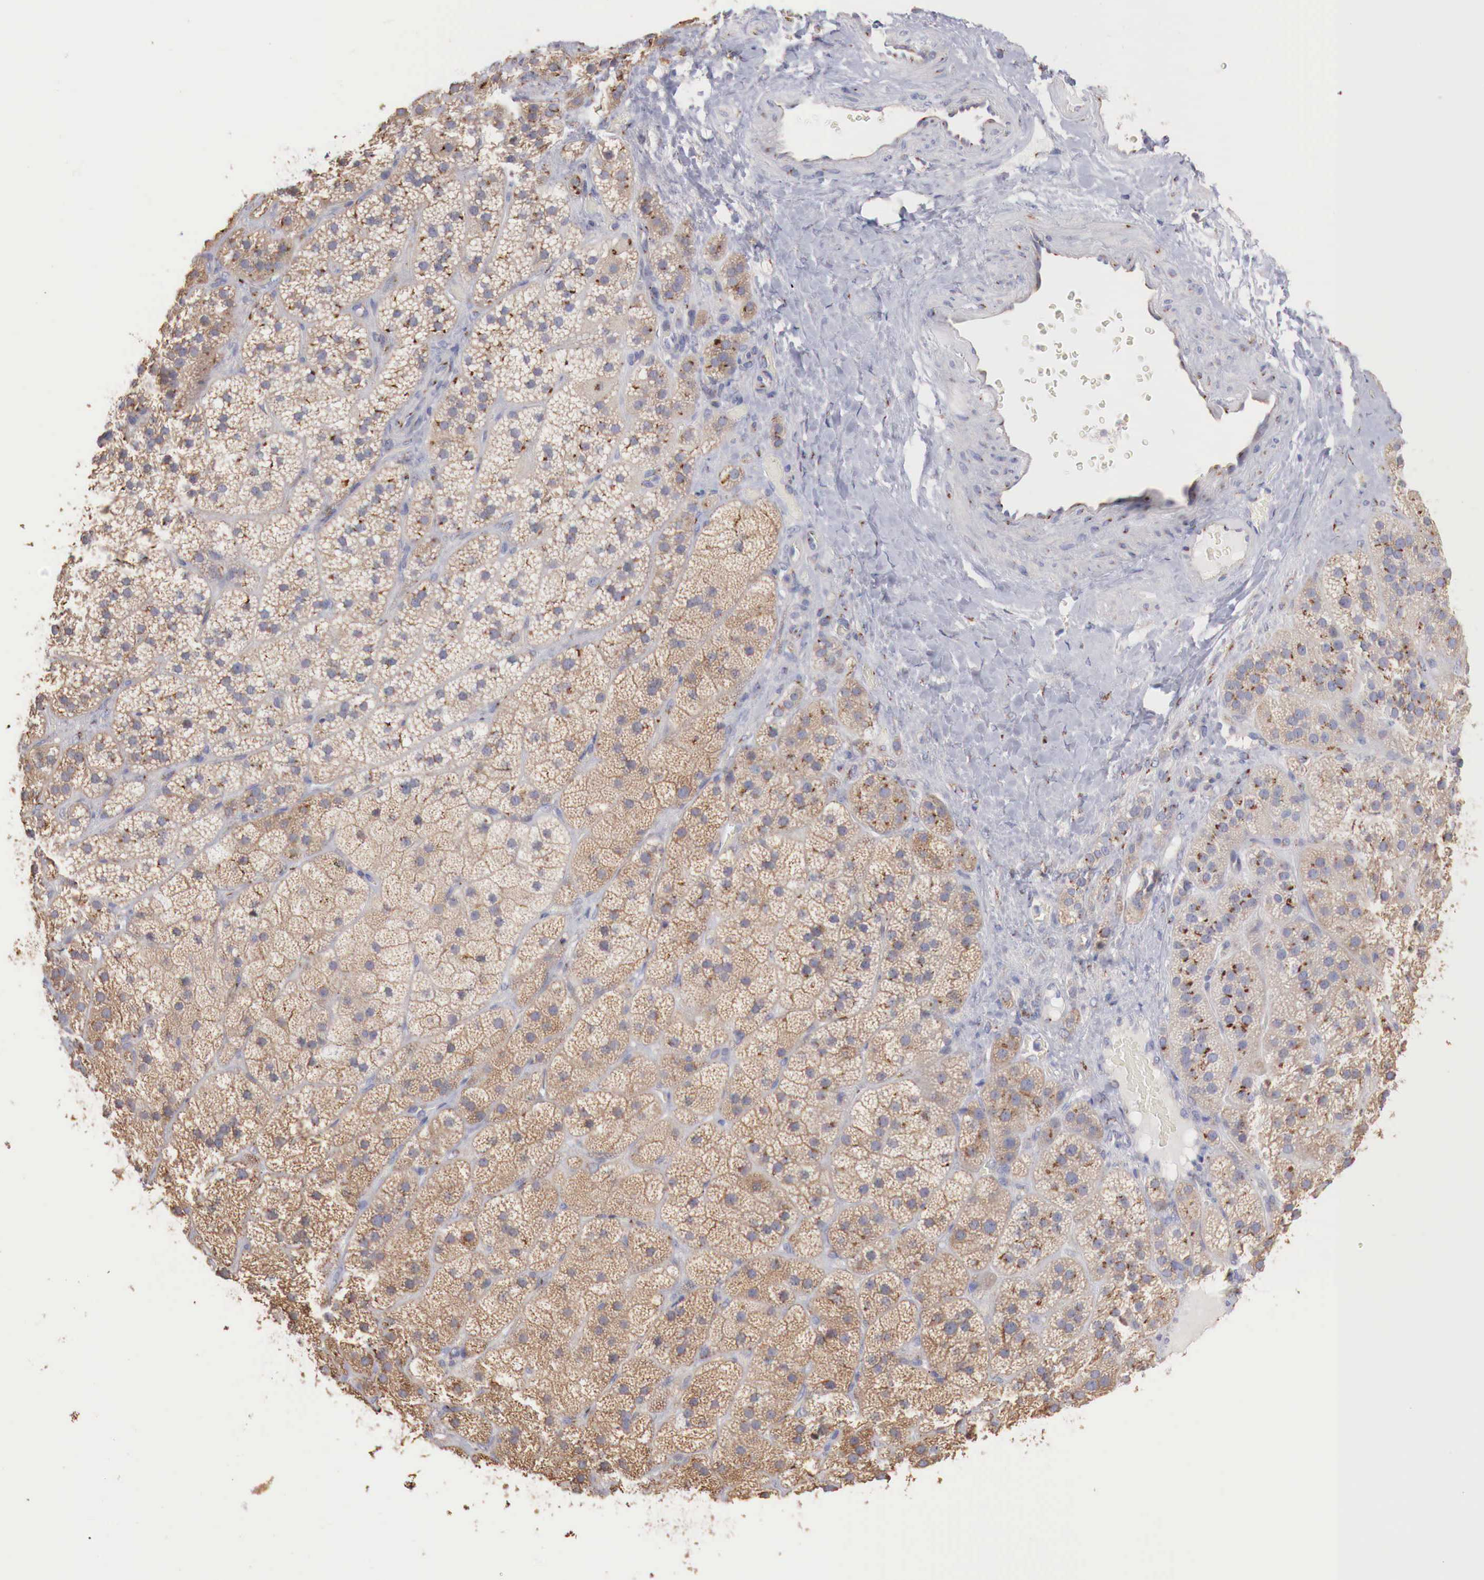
{"staining": {"intensity": "moderate", "quantity": ">75%", "location": "cytoplasmic/membranous"}, "tissue": "adrenal gland", "cell_type": "Glandular cells", "image_type": "normal", "snomed": [{"axis": "morphology", "description": "Normal tissue, NOS"}, {"axis": "topography", "description": "Adrenal gland"}], "caption": "Immunohistochemistry of unremarkable adrenal gland reveals medium levels of moderate cytoplasmic/membranous expression in approximately >75% of glandular cells.", "gene": "SYAP1", "patient": {"sex": "male", "age": 57}}